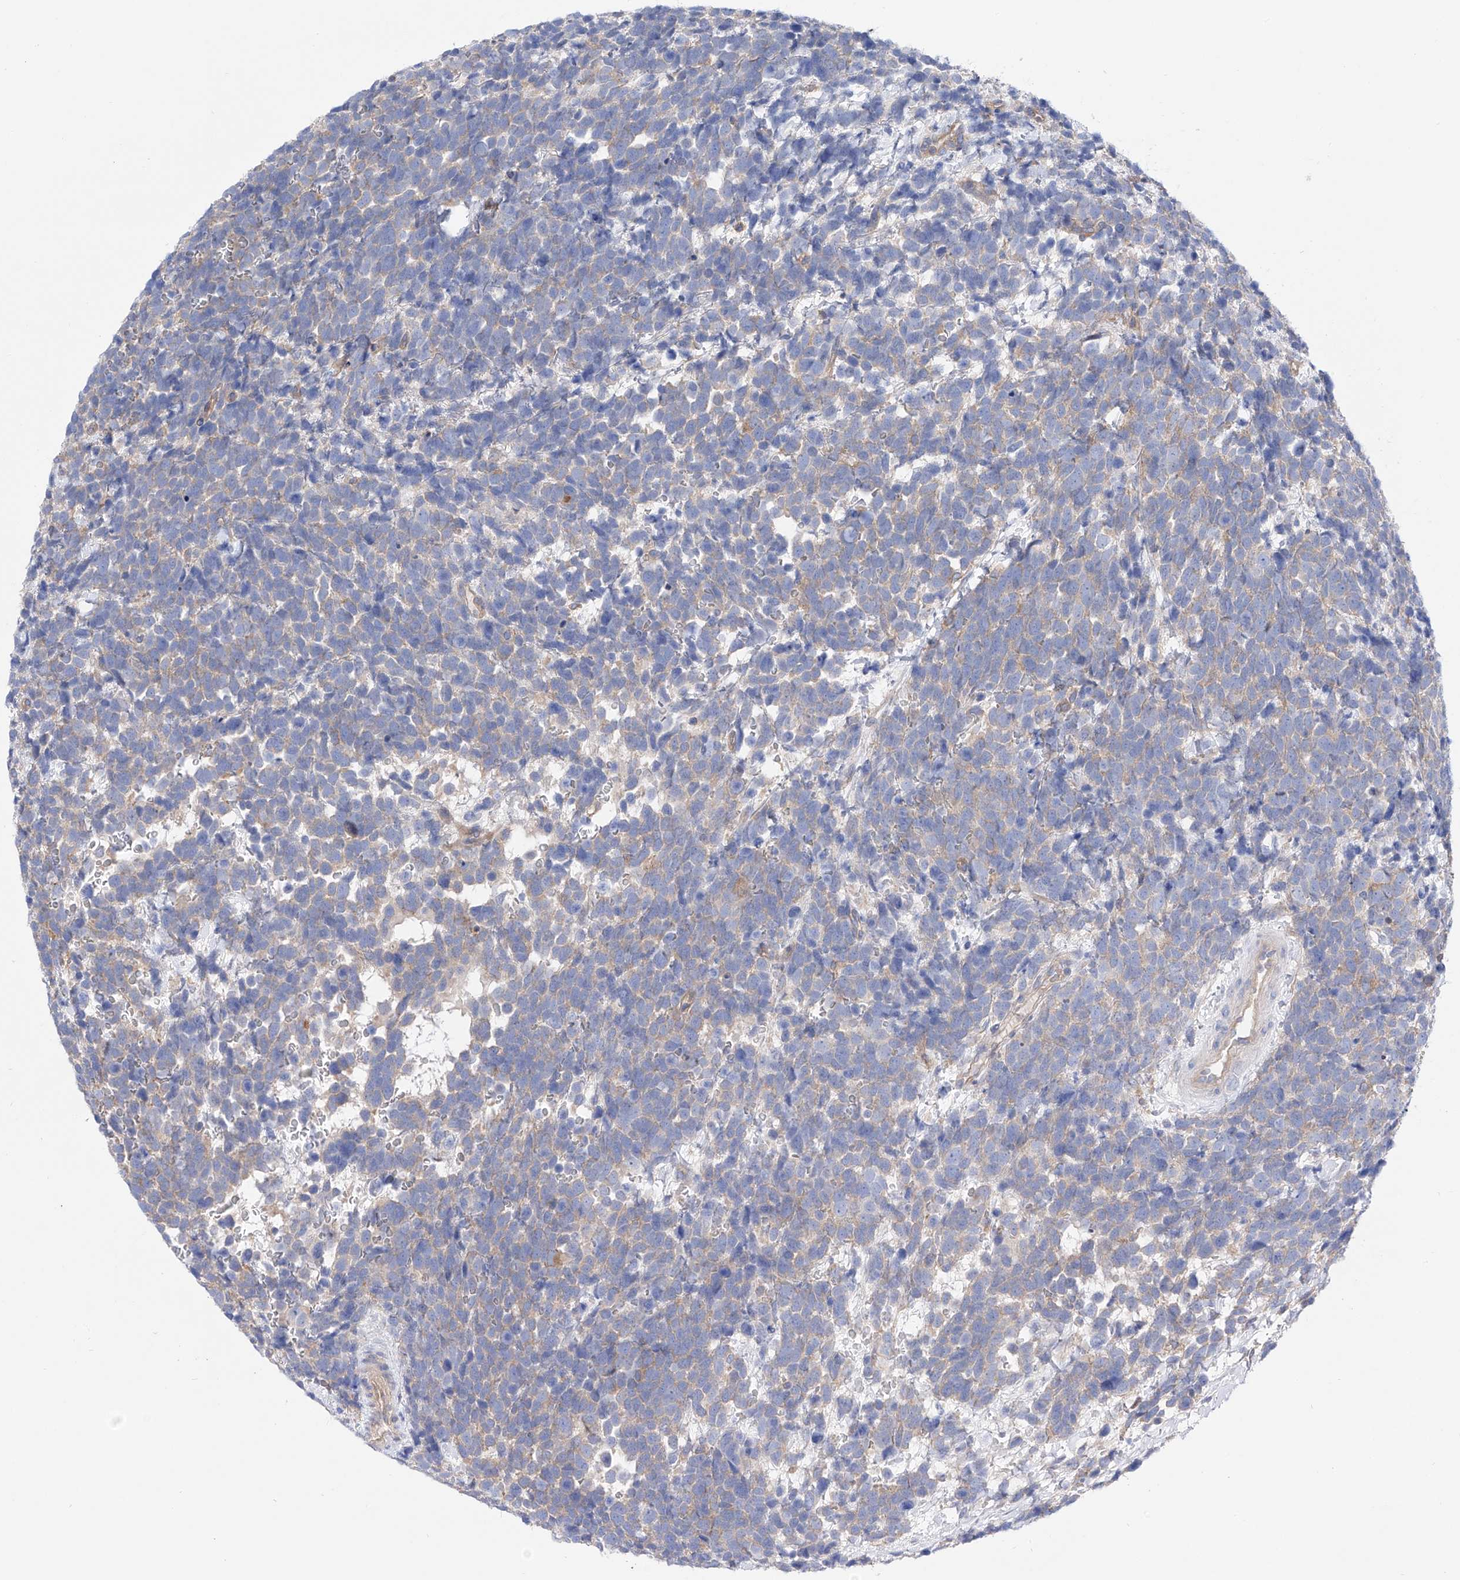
{"staining": {"intensity": "negative", "quantity": "none", "location": "none"}, "tissue": "urothelial cancer", "cell_type": "Tumor cells", "image_type": "cancer", "snomed": [{"axis": "morphology", "description": "Urothelial carcinoma, High grade"}, {"axis": "topography", "description": "Urinary bladder"}], "caption": "Image shows no significant protein expression in tumor cells of high-grade urothelial carcinoma.", "gene": "ZNF653", "patient": {"sex": "female", "age": 82}}